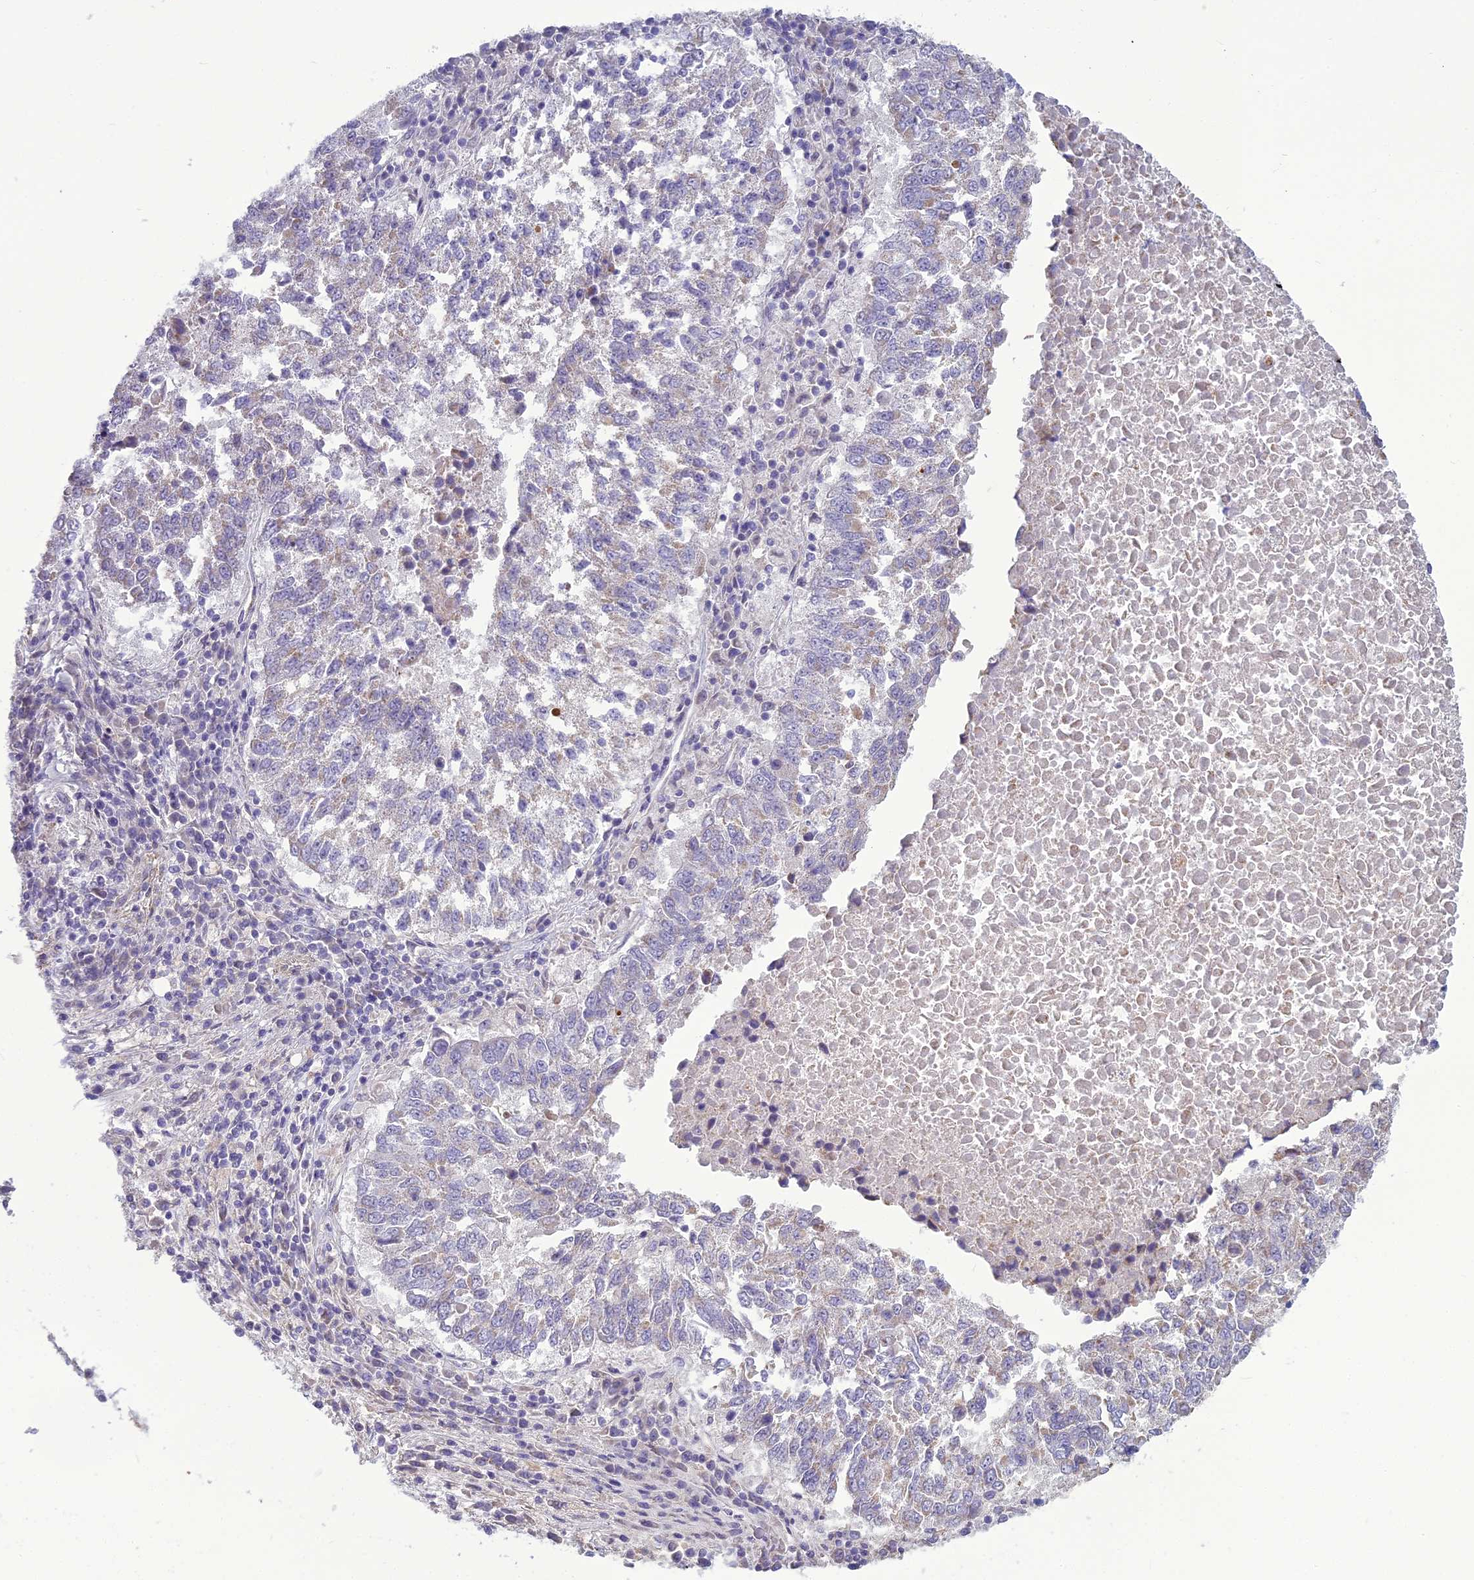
{"staining": {"intensity": "negative", "quantity": "none", "location": "none"}, "tissue": "lung cancer", "cell_type": "Tumor cells", "image_type": "cancer", "snomed": [{"axis": "morphology", "description": "Squamous cell carcinoma, NOS"}, {"axis": "topography", "description": "Lung"}], "caption": "Lung cancer was stained to show a protein in brown. There is no significant expression in tumor cells. The staining is performed using DAB brown chromogen with nuclei counter-stained in using hematoxylin.", "gene": "DUS2", "patient": {"sex": "male", "age": 73}}